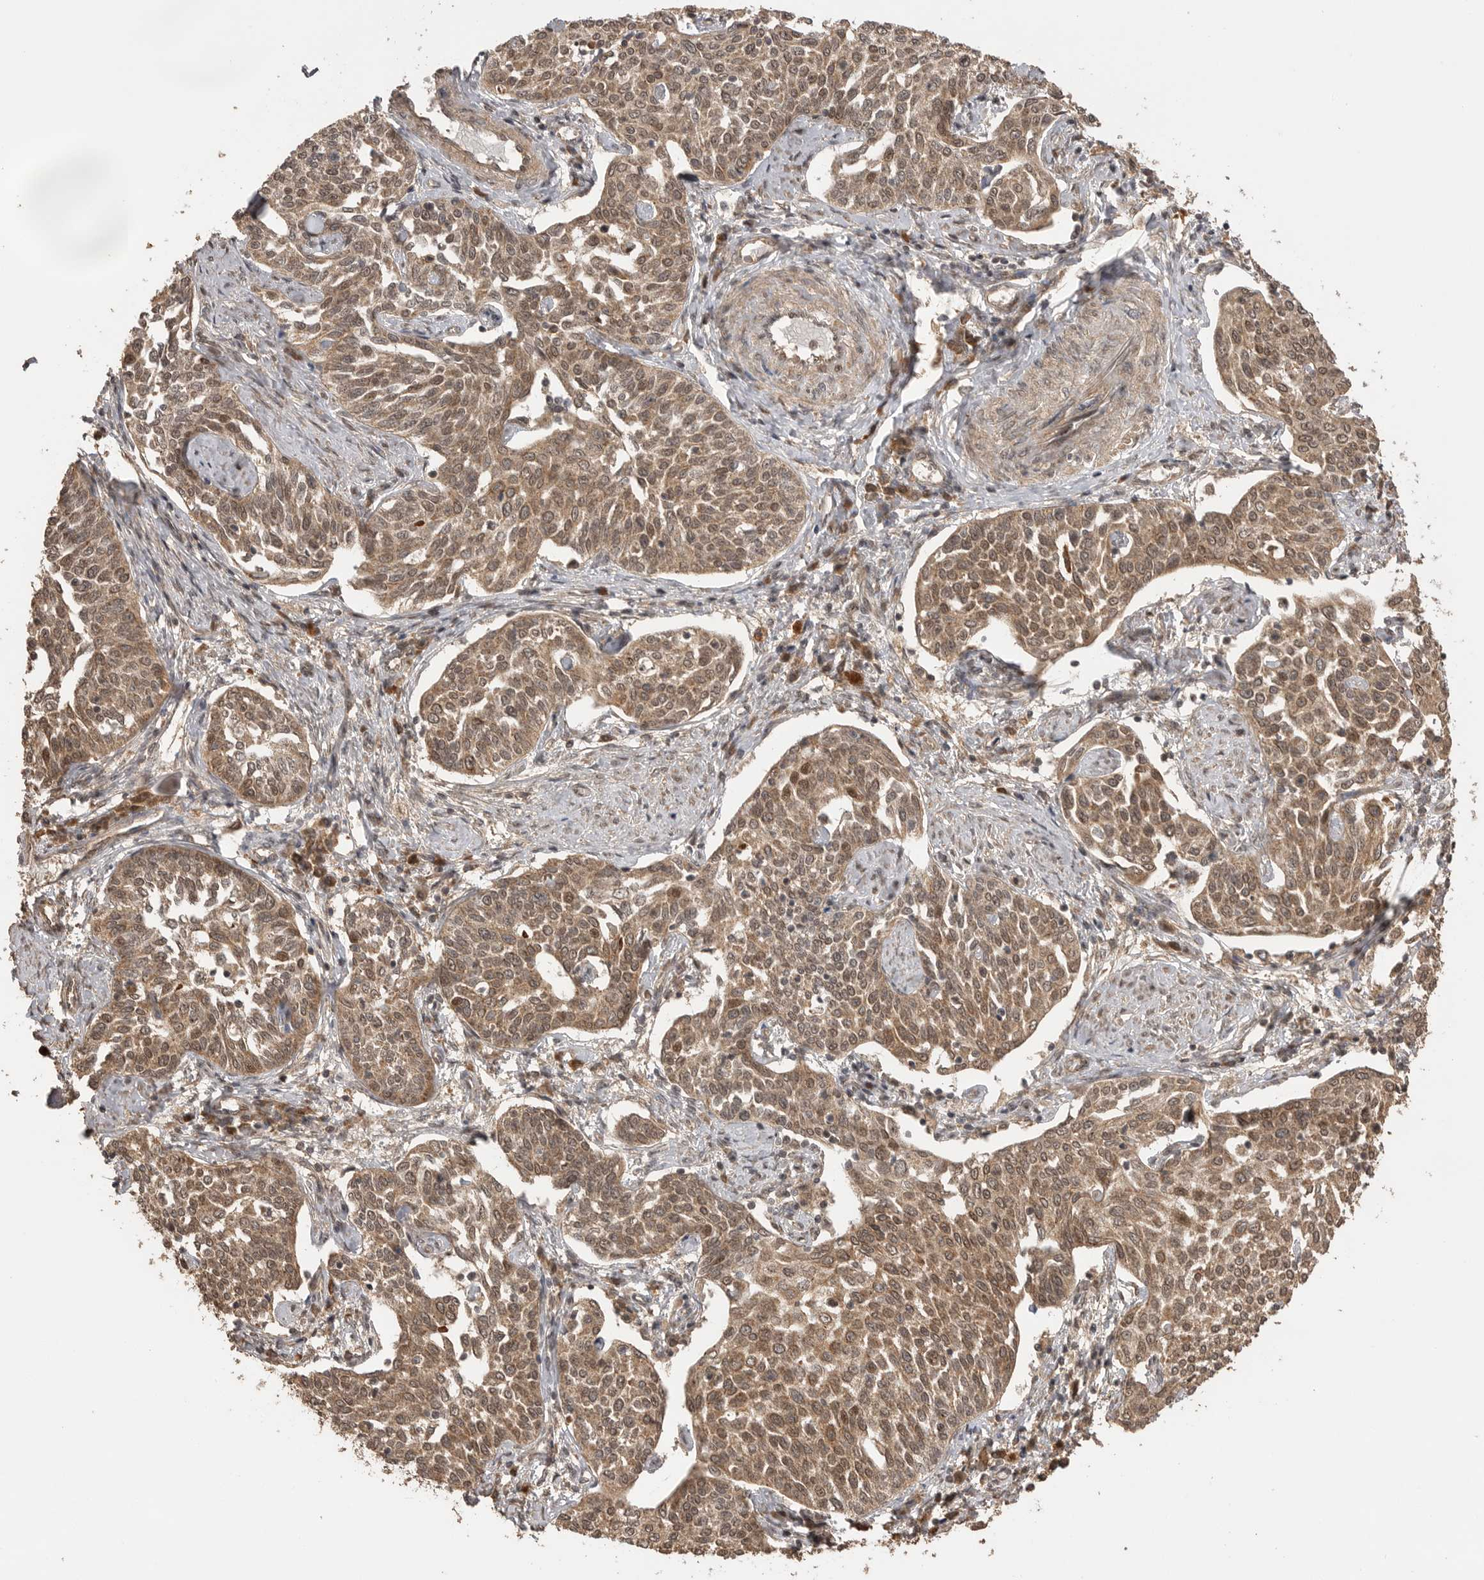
{"staining": {"intensity": "moderate", "quantity": ">75%", "location": "cytoplasmic/membranous,nuclear"}, "tissue": "cervical cancer", "cell_type": "Tumor cells", "image_type": "cancer", "snomed": [{"axis": "morphology", "description": "Squamous cell carcinoma, NOS"}, {"axis": "topography", "description": "Cervix"}], "caption": "DAB immunohistochemical staining of human cervical squamous cell carcinoma displays moderate cytoplasmic/membranous and nuclear protein expression in approximately >75% of tumor cells.", "gene": "BOC", "patient": {"sex": "female", "age": 34}}